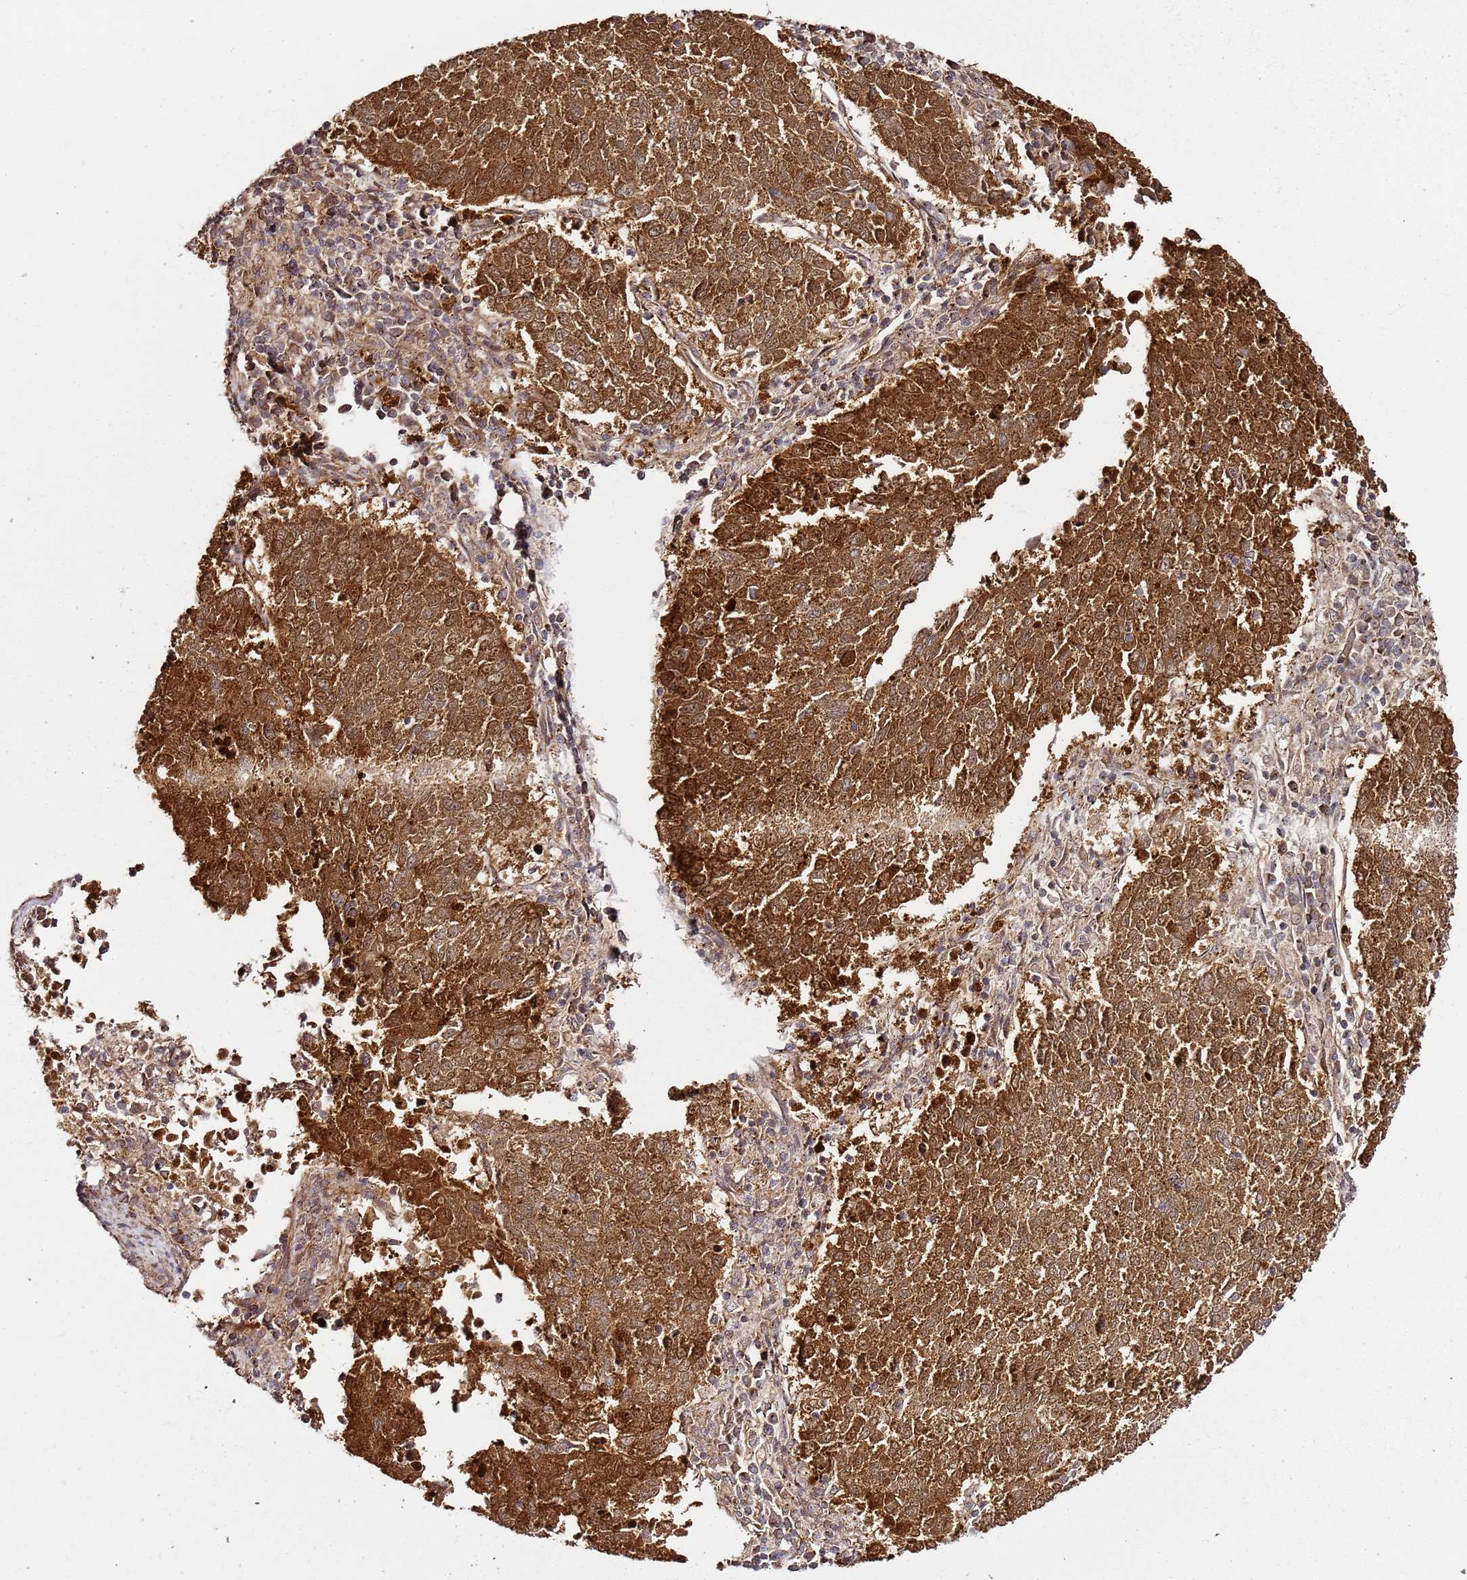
{"staining": {"intensity": "strong", "quantity": ">75%", "location": "cytoplasmic/membranous"}, "tissue": "lung cancer", "cell_type": "Tumor cells", "image_type": "cancer", "snomed": [{"axis": "morphology", "description": "Squamous cell carcinoma, NOS"}, {"axis": "topography", "description": "Lung"}], "caption": "A high amount of strong cytoplasmic/membranous expression is seen in approximately >75% of tumor cells in lung squamous cell carcinoma tissue. (DAB = brown stain, brightfield microscopy at high magnification).", "gene": "TM2D2", "patient": {"sex": "male", "age": 73}}